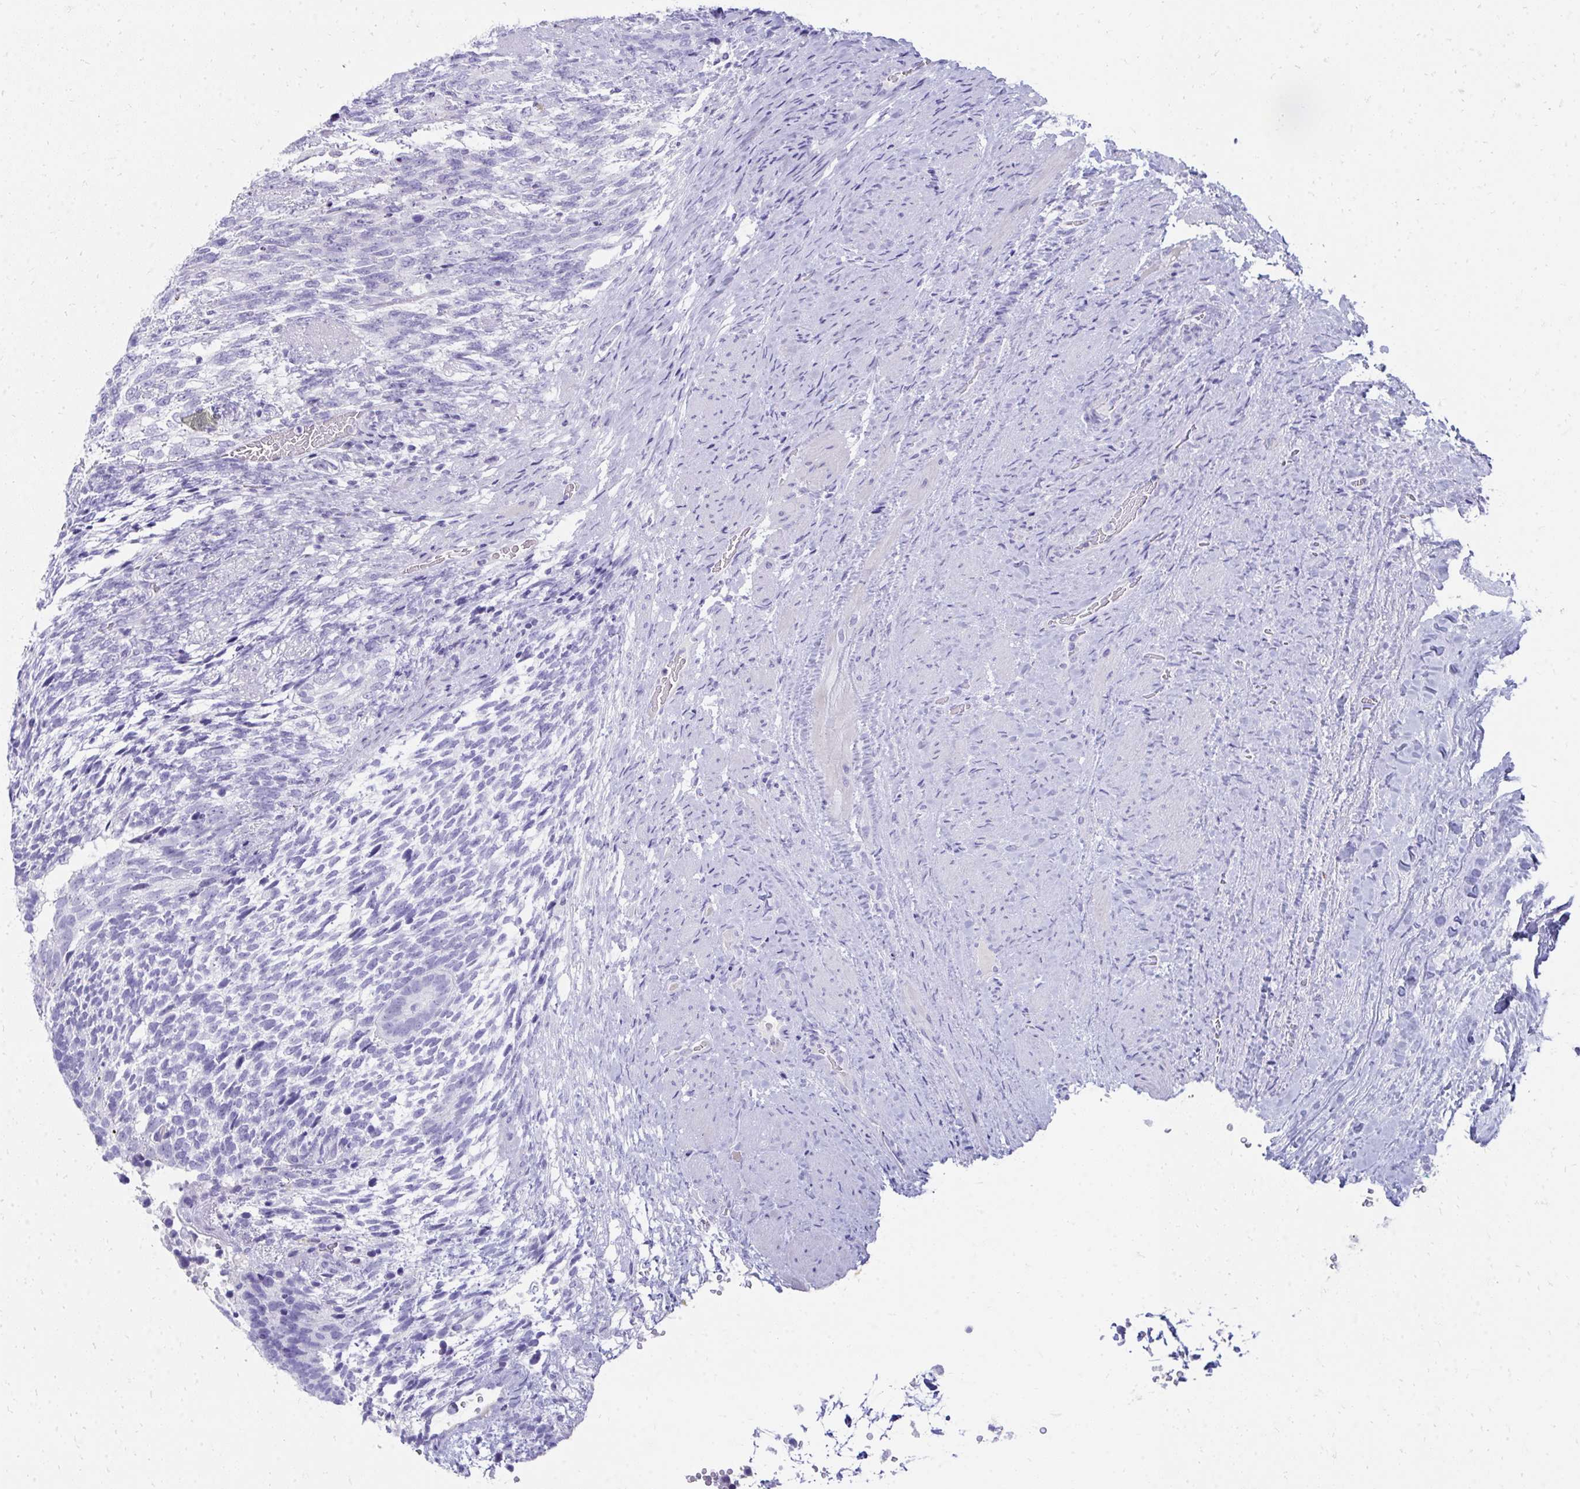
{"staining": {"intensity": "negative", "quantity": "none", "location": "none"}, "tissue": "testis cancer", "cell_type": "Tumor cells", "image_type": "cancer", "snomed": [{"axis": "morphology", "description": "Carcinoma, Embryonal, NOS"}, {"axis": "topography", "description": "Testis"}], "caption": "High magnification brightfield microscopy of embryonal carcinoma (testis) stained with DAB (brown) and counterstained with hematoxylin (blue): tumor cells show no significant expression.", "gene": "SEC14L3", "patient": {"sex": "male", "age": 23}}